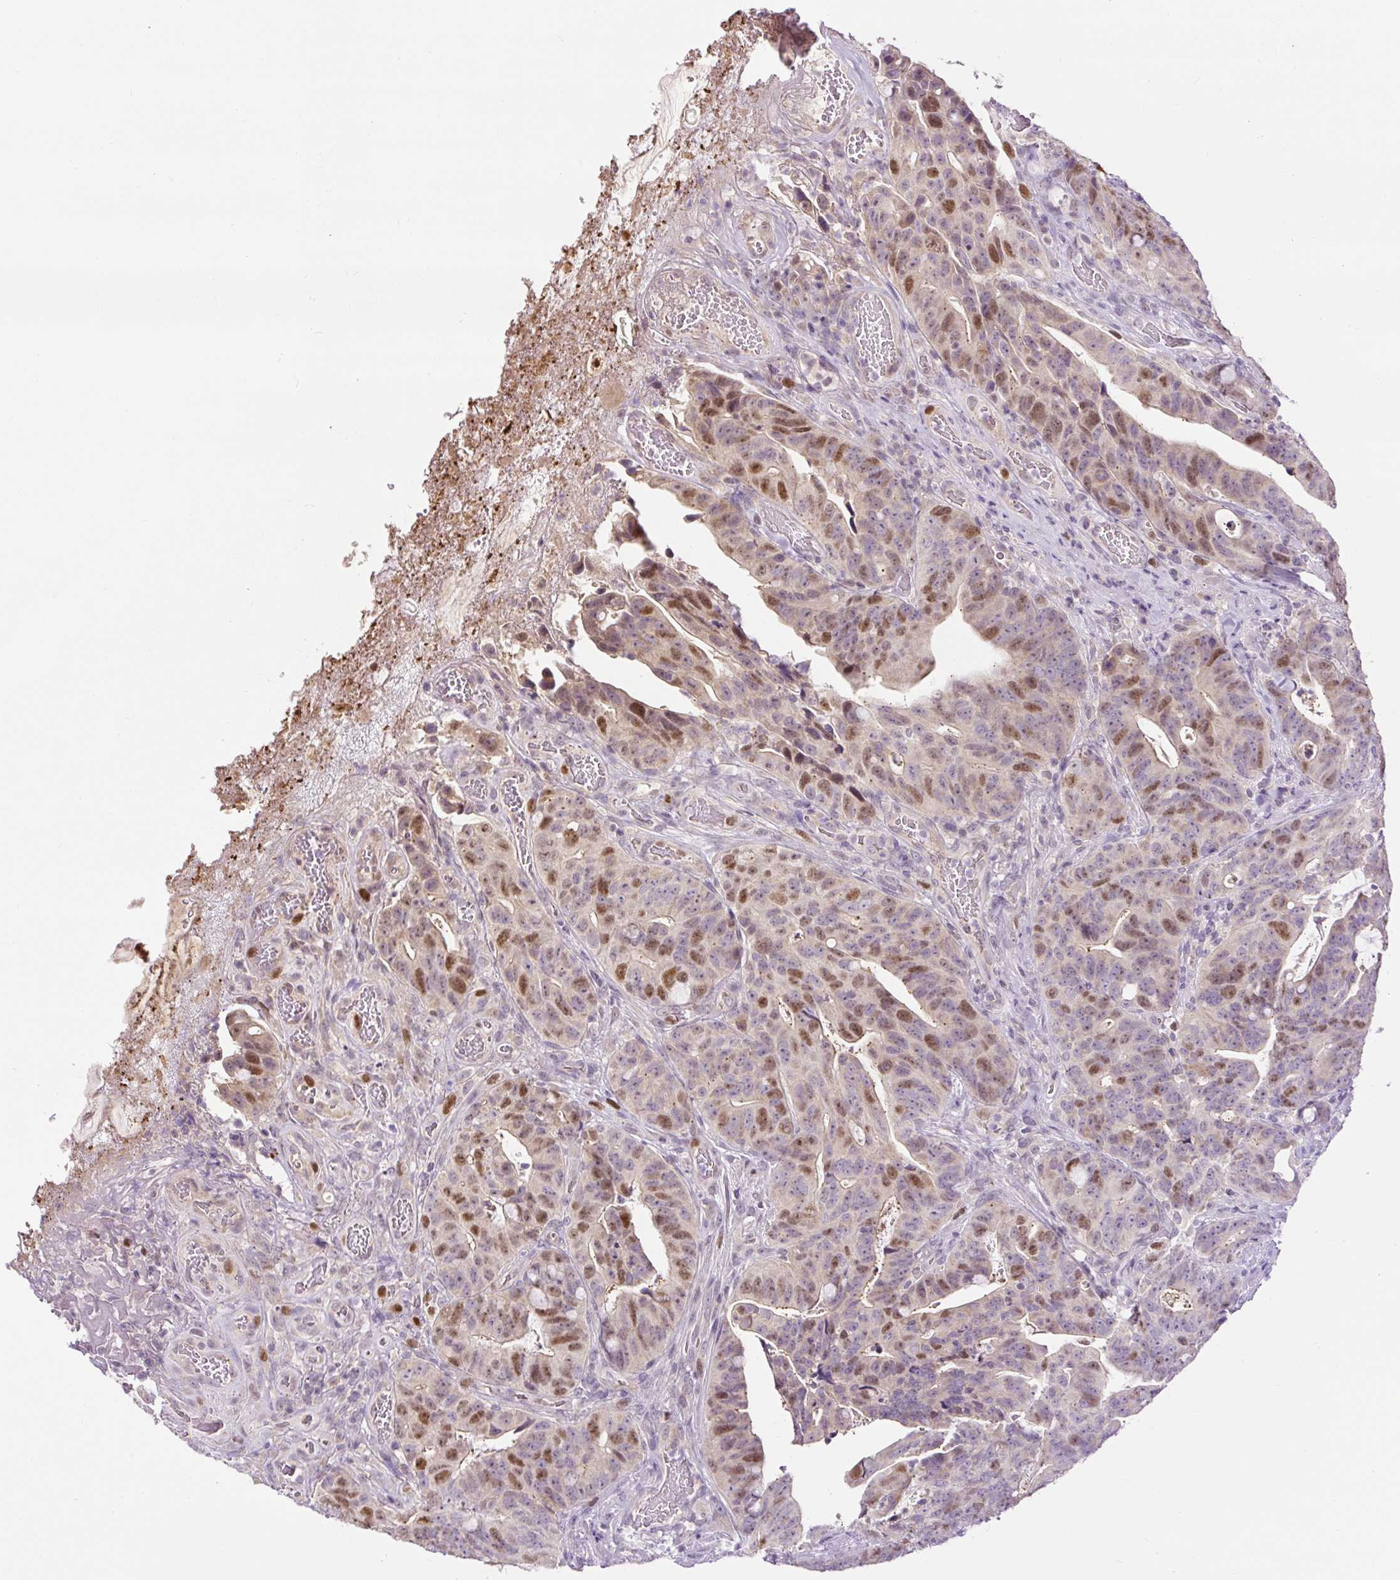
{"staining": {"intensity": "moderate", "quantity": "25%-75%", "location": "nuclear"}, "tissue": "colorectal cancer", "cell_type": "Tumor cells", "image_type": "cancer", "snomed": [{"axis": "morphology", "description": "Adenocarcinoma, NOS"}, {"axis": "topography", "description": "Colon"}], "caption": "Colorectal adenocarcinoma stained for a protein (brown) displays moderate nuclear positive staining in about 25%-75% of tumor cells.", "gene": "RACGAP1", "patient": {"sex": "female", "age": 82}}